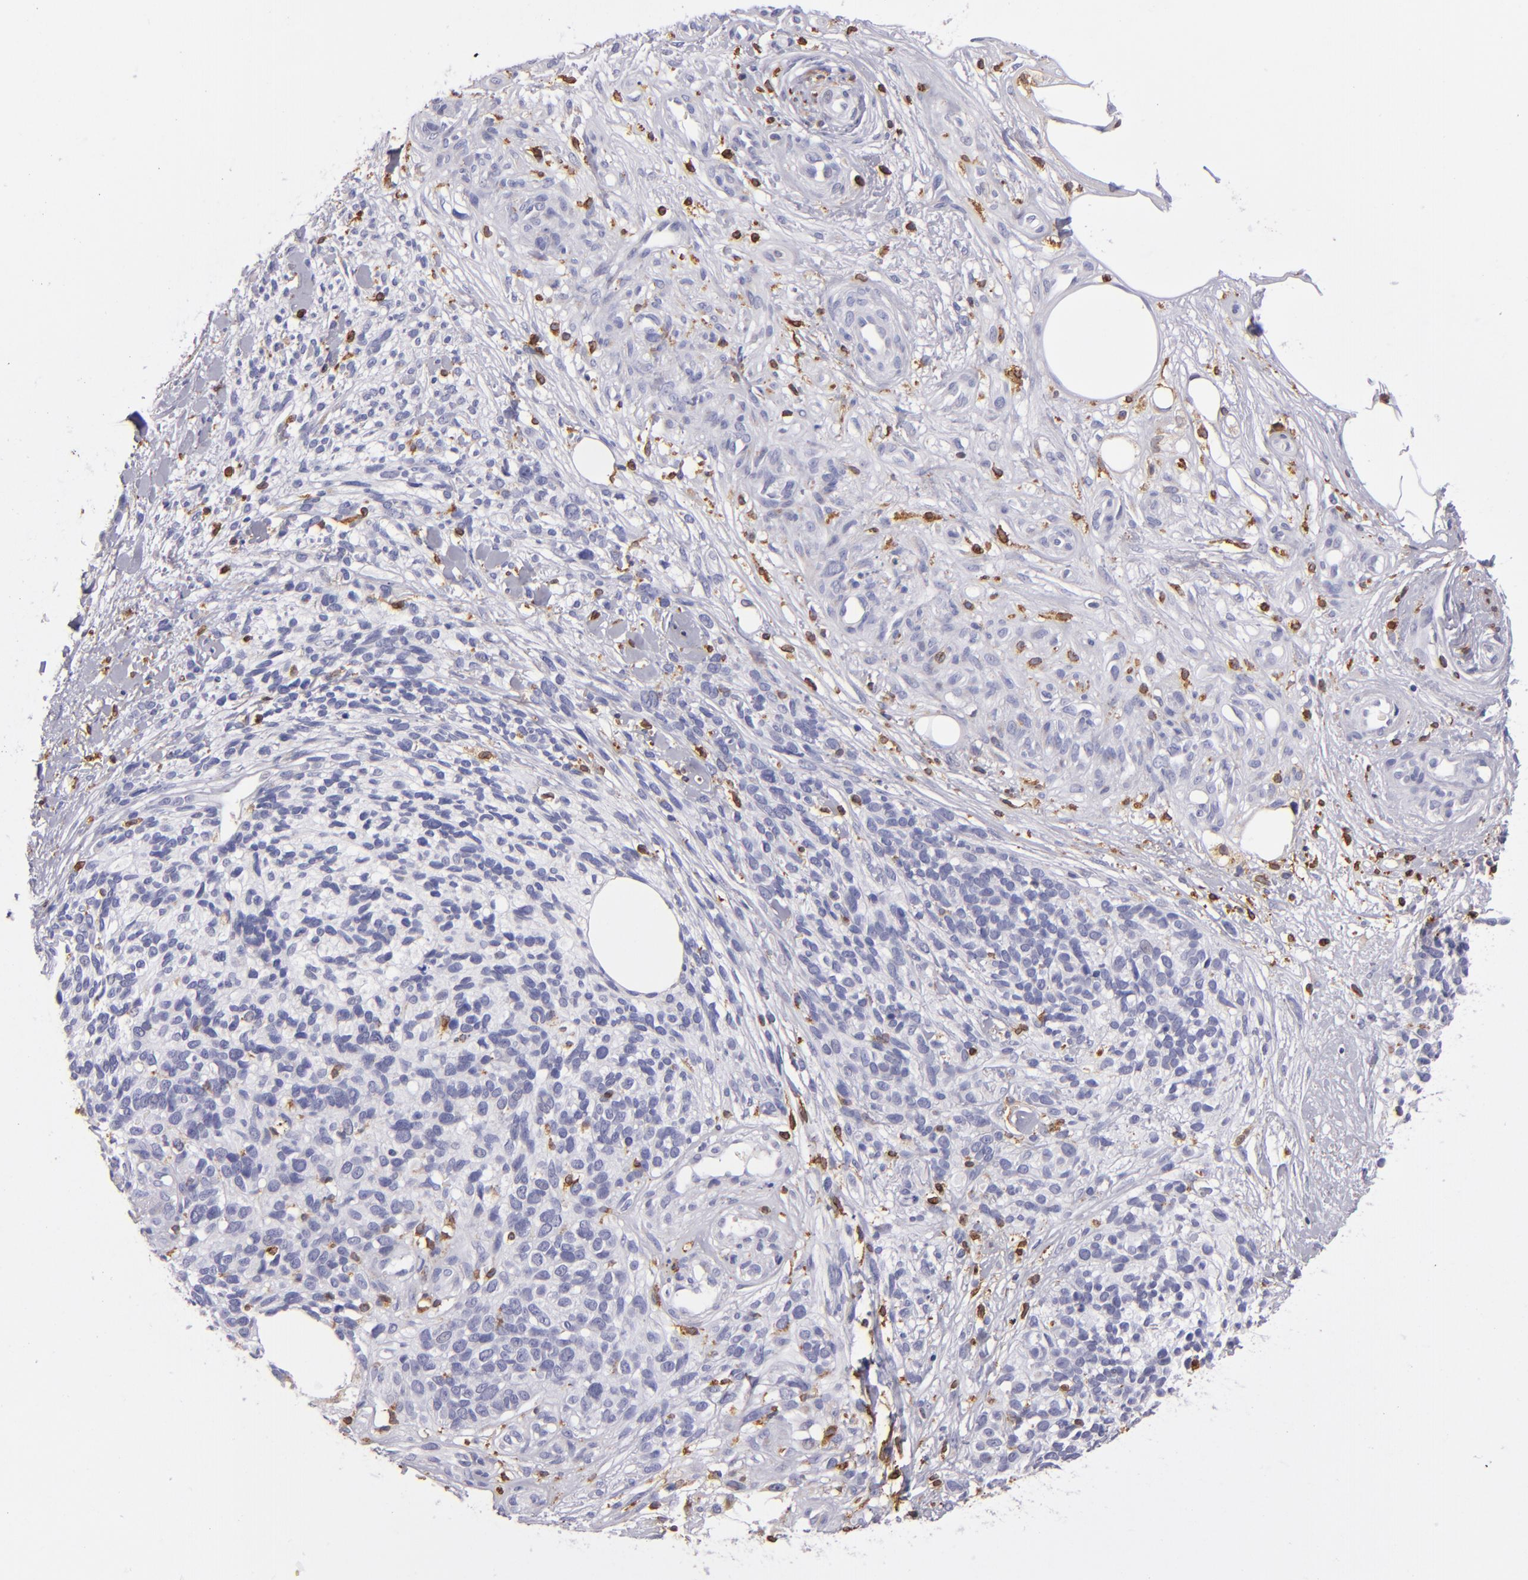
{"staining": {"intensity": "negative", "quantity": "none", "location": "none"}, "tissue": "melanoma", "cell_type": "Tumor cells", "image_type": "cancer", "snomed": [{"axis": "morphology", "description": "Malignant melanoma, NOS"}, {"axis": "topography", "description": "Skin"}], "caption": "Tumor cells show no significant expression in malignant melanoma. (Brightfield microscopy of DAB immunohistochemistry at high magnification).", "gene": "CD74", "patient": {"sex": "female", "age": 85}}